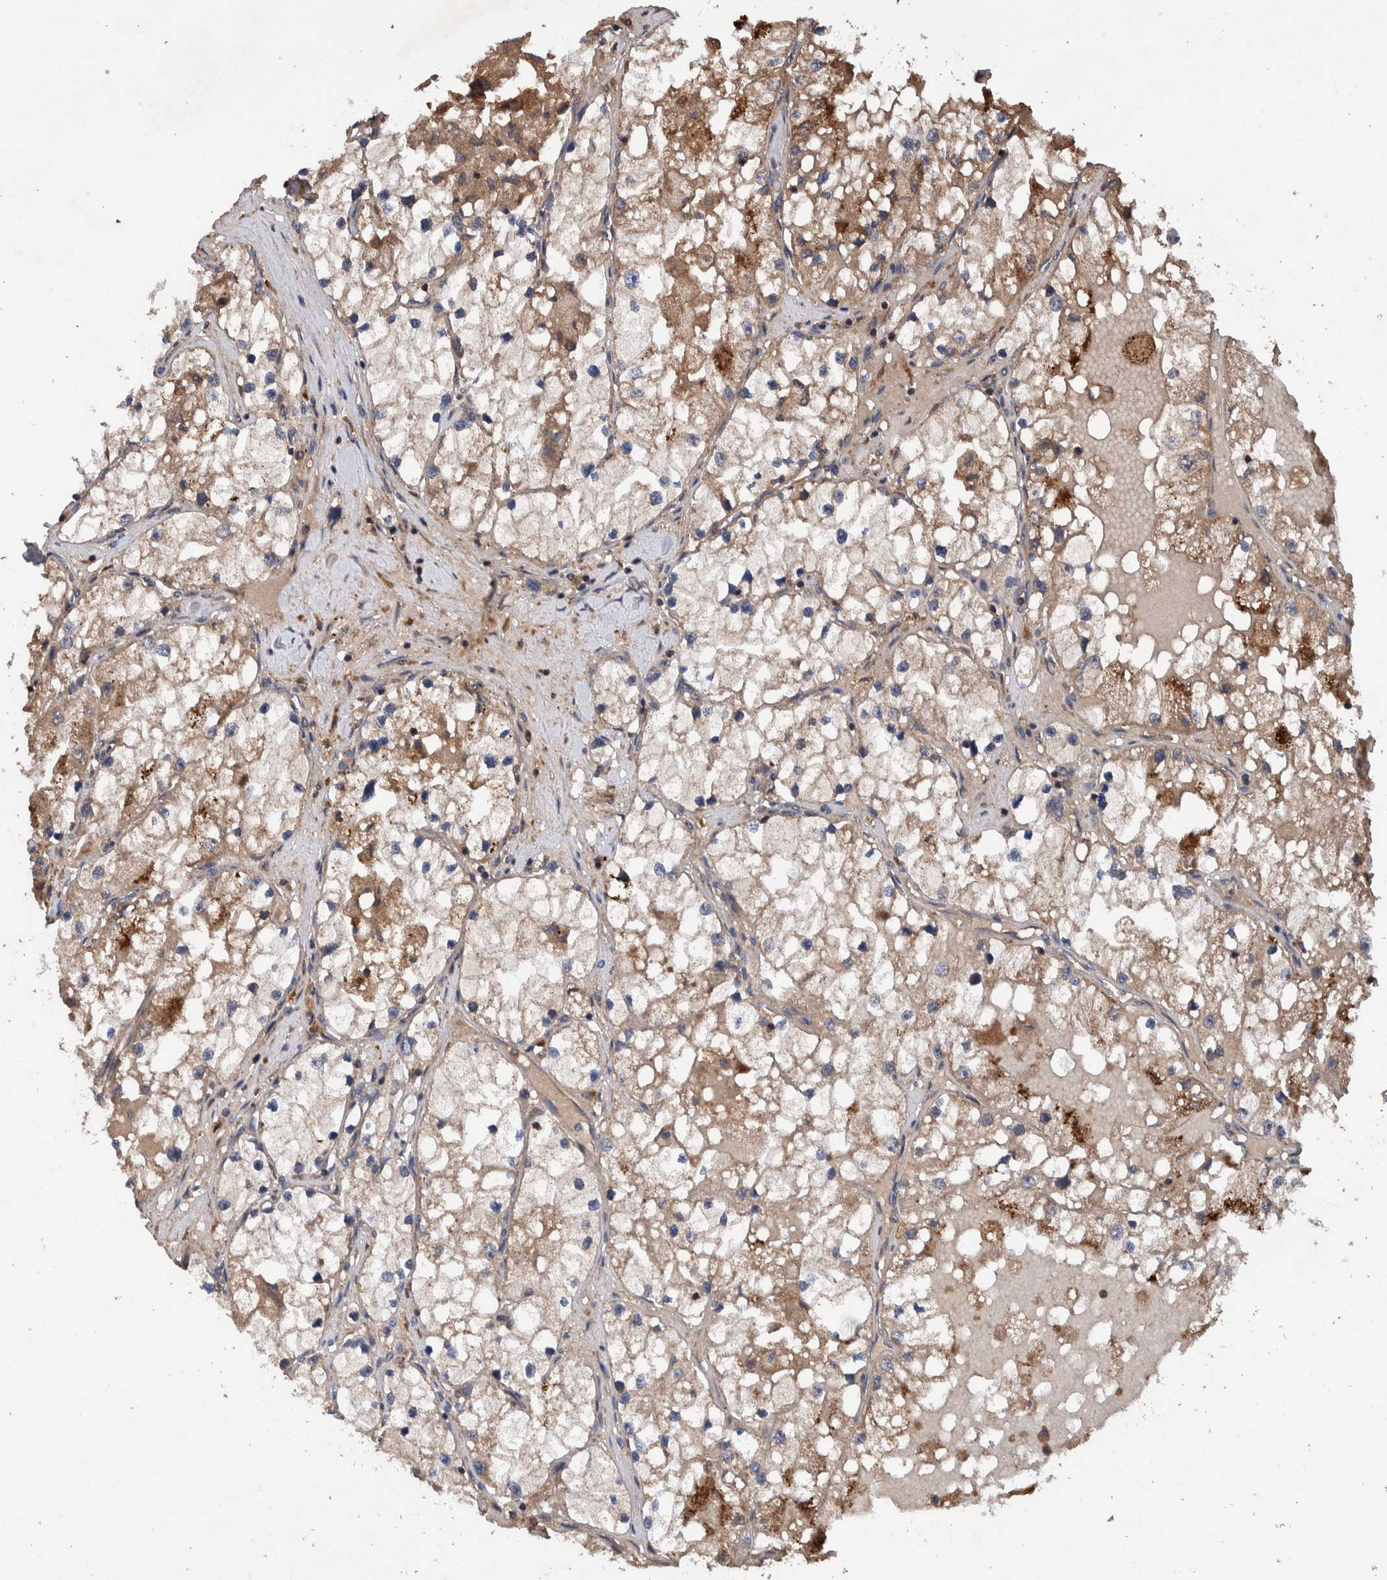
{"staining": {"intensity": "moderate", "quantity": ">75%", "location": "cytoplasmic/membranous"}, "tissue": "renal cancer", "cell_type": "Tumor cells", "image_type": "cancer", "snomed": [{"axis": "morphology", "description": "Adenocarcinoma, NOS"}, {"axis": "topography", "description": "Kidney"}], "caption": "Human renal adenocarcinoma stained for a protein (brown) reveals moderate cytoplasmic/membranous positive positivity in approximately >75% of tumor cells.", "gene": "TRIM16", "patient": {"sex": "male", "age": 68}}